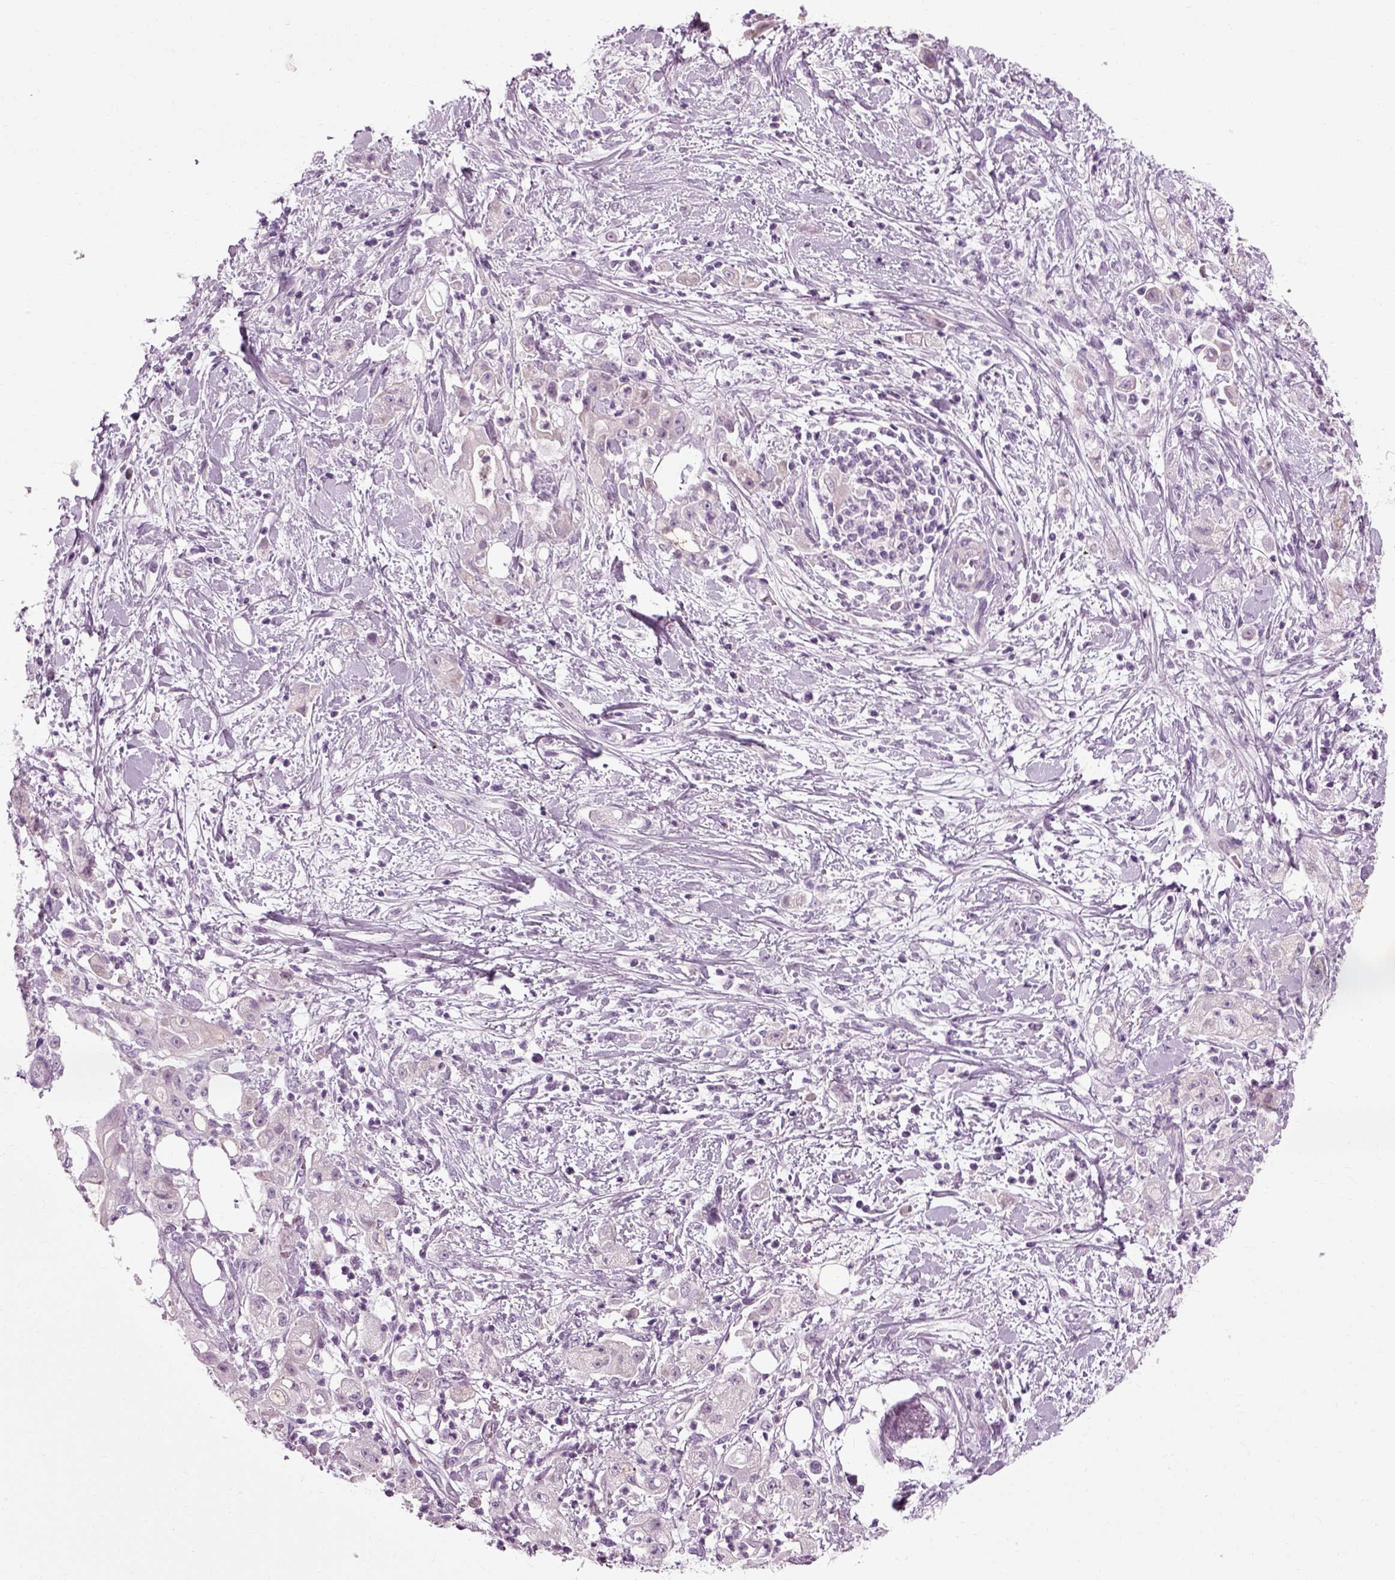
{"staining": {"intensity": "negative", "quantity": "none", "location": "none"}, "tissue": "stomach cancer", "cell_type": "Tumor cells", "image_type": "cancer", "snomed": [{"axis": "morphology", "description": "Adenocarcinoma, NOS"}, {"axis": "topography", "description": "Stomach"}], "caption": "IHC histopathology image of neoplastic tissue: human adenocarcinoma (stomach) stained with DAB (3,3'-diaminobenzidine) reveals no significant protein staining in tumor cells. (Stains: DAB (3,3'-diaminobenzidine) immunohistochemistry with hematoxylin counter stain, Microscopy: brightfield microscopy at high magnification).", "gene": "SCG5", "patient": {"sex": "male", "age": 58}}